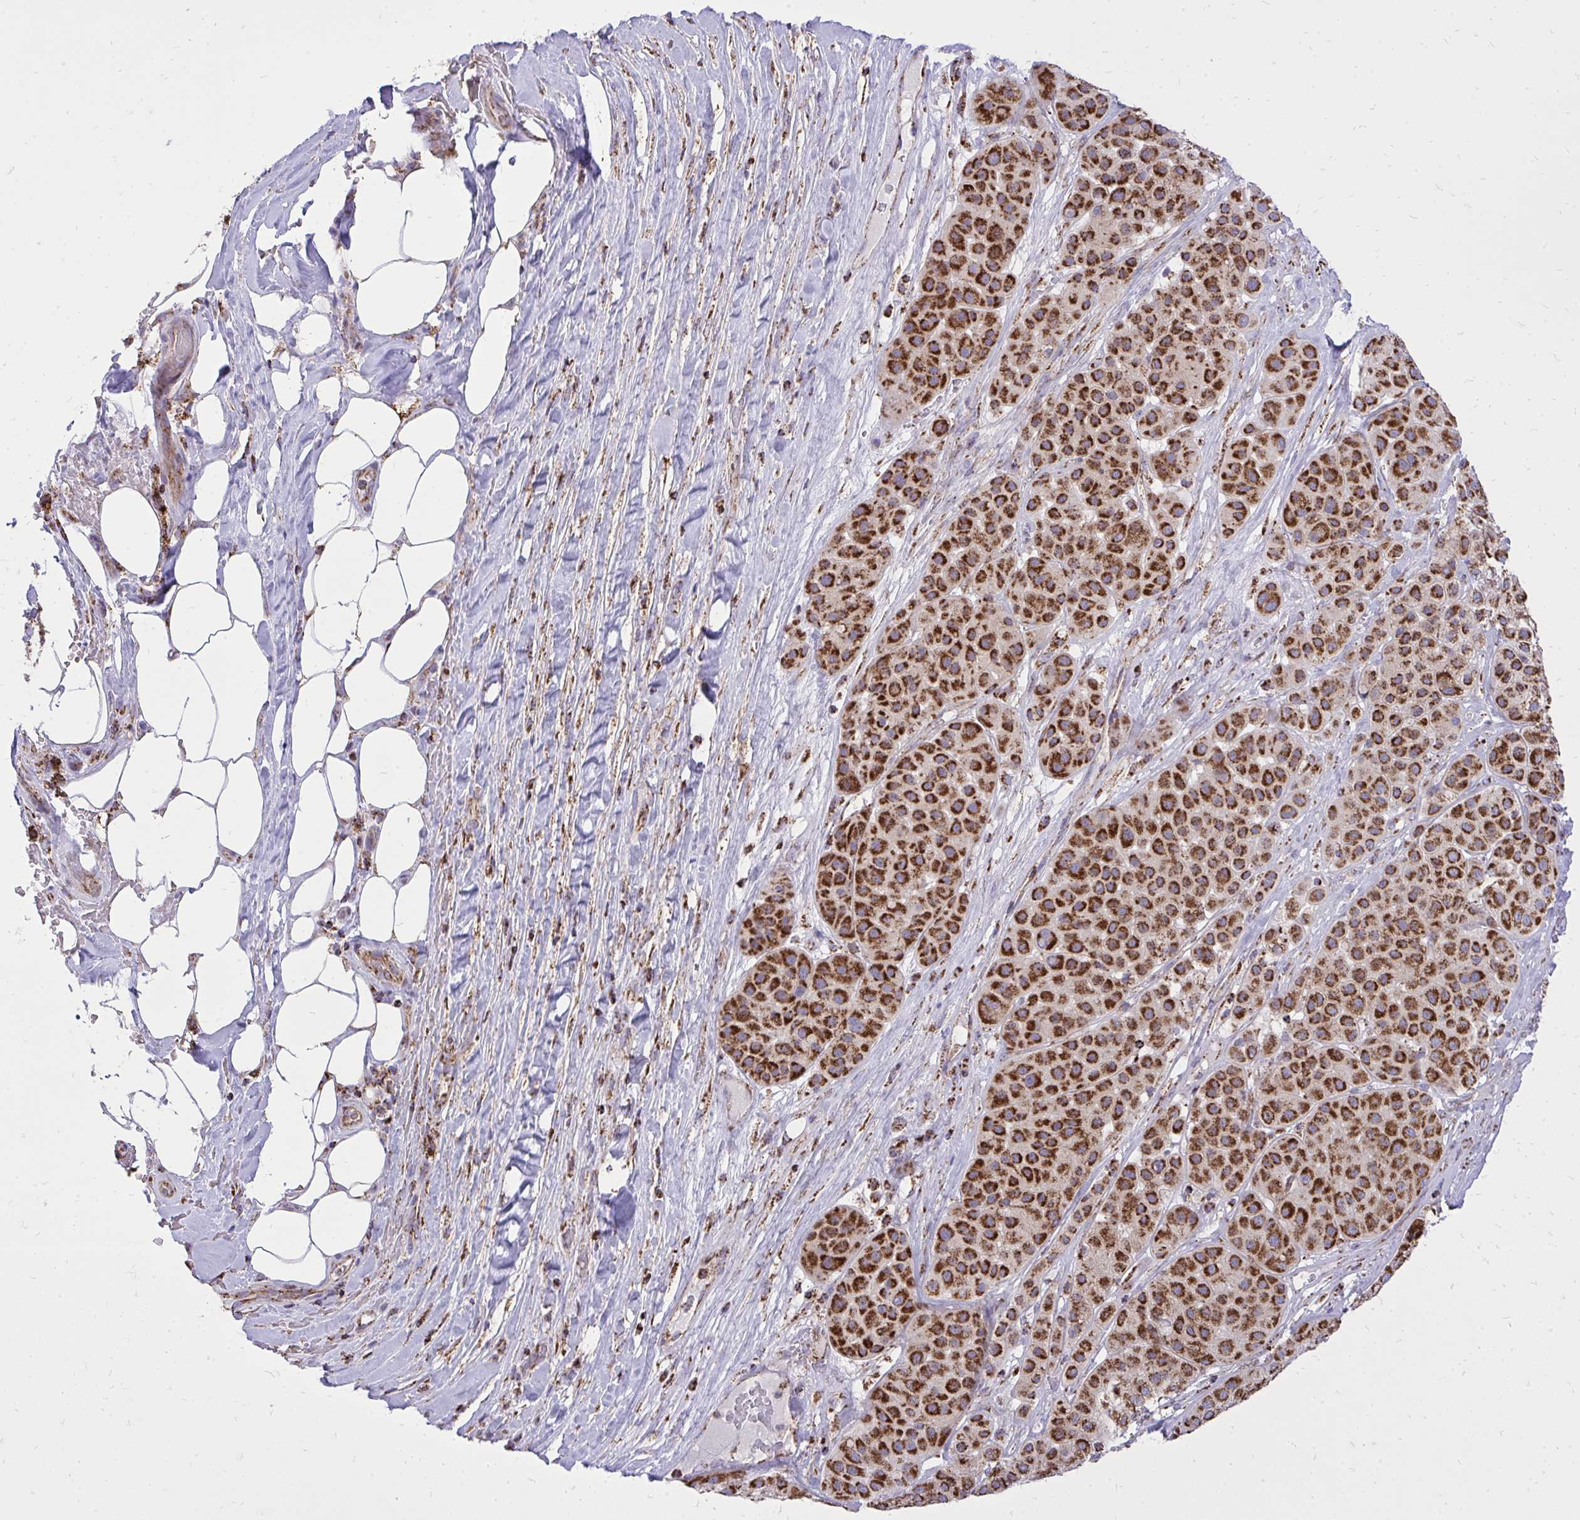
{"staining": {"intensity": "strong", "quantity": ">75%", "location": "cytoplasmic/membranous"}, "tissue": "melanoma", "cell_type": "Tumor cells", "image_type": "cancer", "snomed": [{"axis": "morphology", "description": "Malignant melanoma, Metastatic site"}, {"axis": "topography", "description": "Smooth muscle"}], "caption": "Malignant melanoma (metastatic site) was stained to show a protein in brown. There is high levels of strong cytoplasmic/membranous expression in about >75% of tumor cells.", "gene": "SPTBN2", "patient": {"sex": "male", "age": 41}}